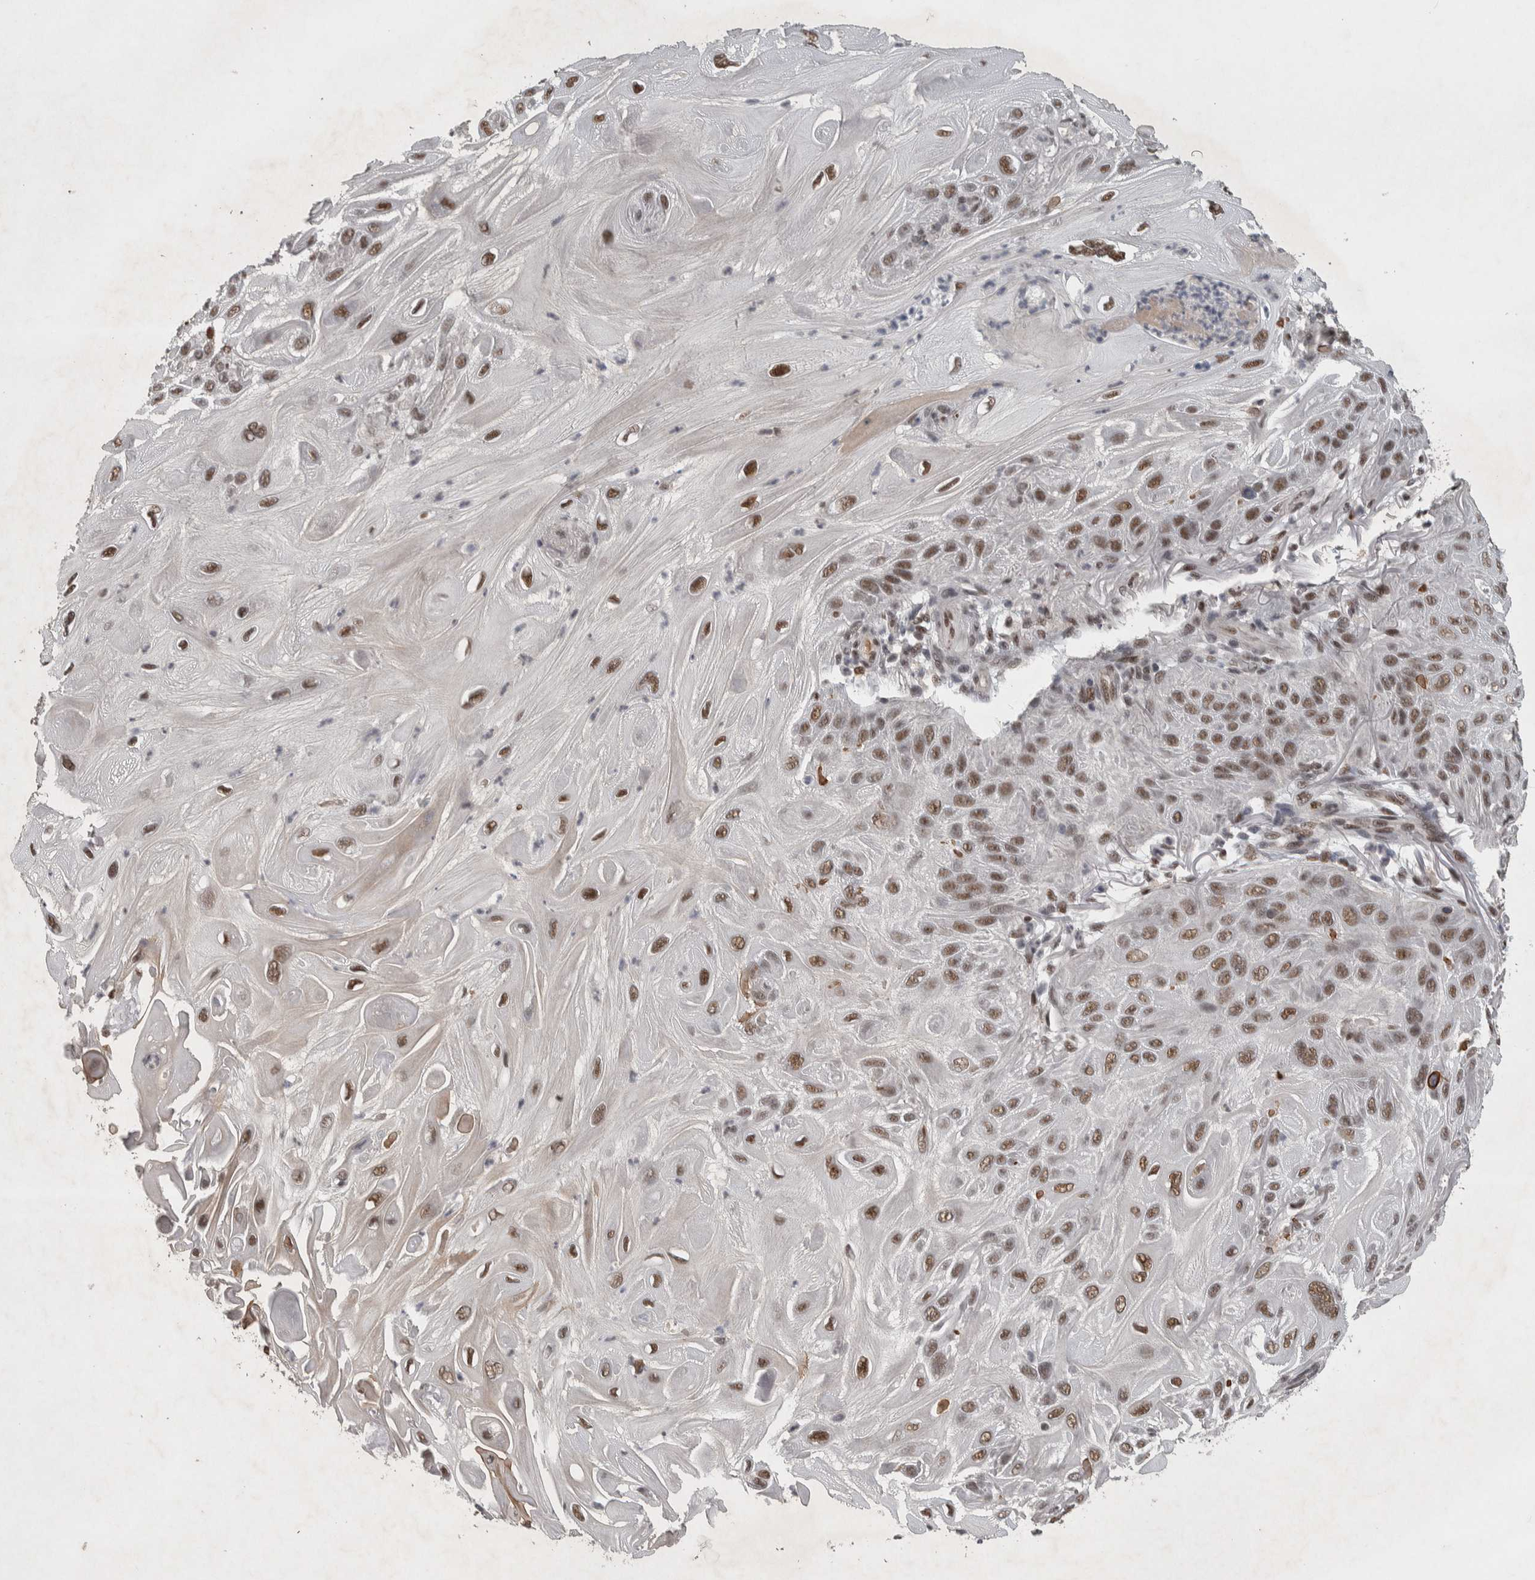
{"staining": {"intensity": "moderate", "quantity": ">75%", "location": "nuclear"}, "tissue": "skin cancer", "cell_type": "Tumor cells", "image_type": "cancer", "snomed": [{"axis": "morphology", "description": "Squamous cell carcinoma, NOS"}, {"axis": "topography", "description": "Skin"}], "caption": "This histopathology image displays skin cancer stained with IHC to label a protein in brown. The nuclear of tumor cells show moderate positivity for the protein. Nuclei are counter-stained blue.", "gene": "DDX42", "patient": {"sex": "female", "age": 77}}